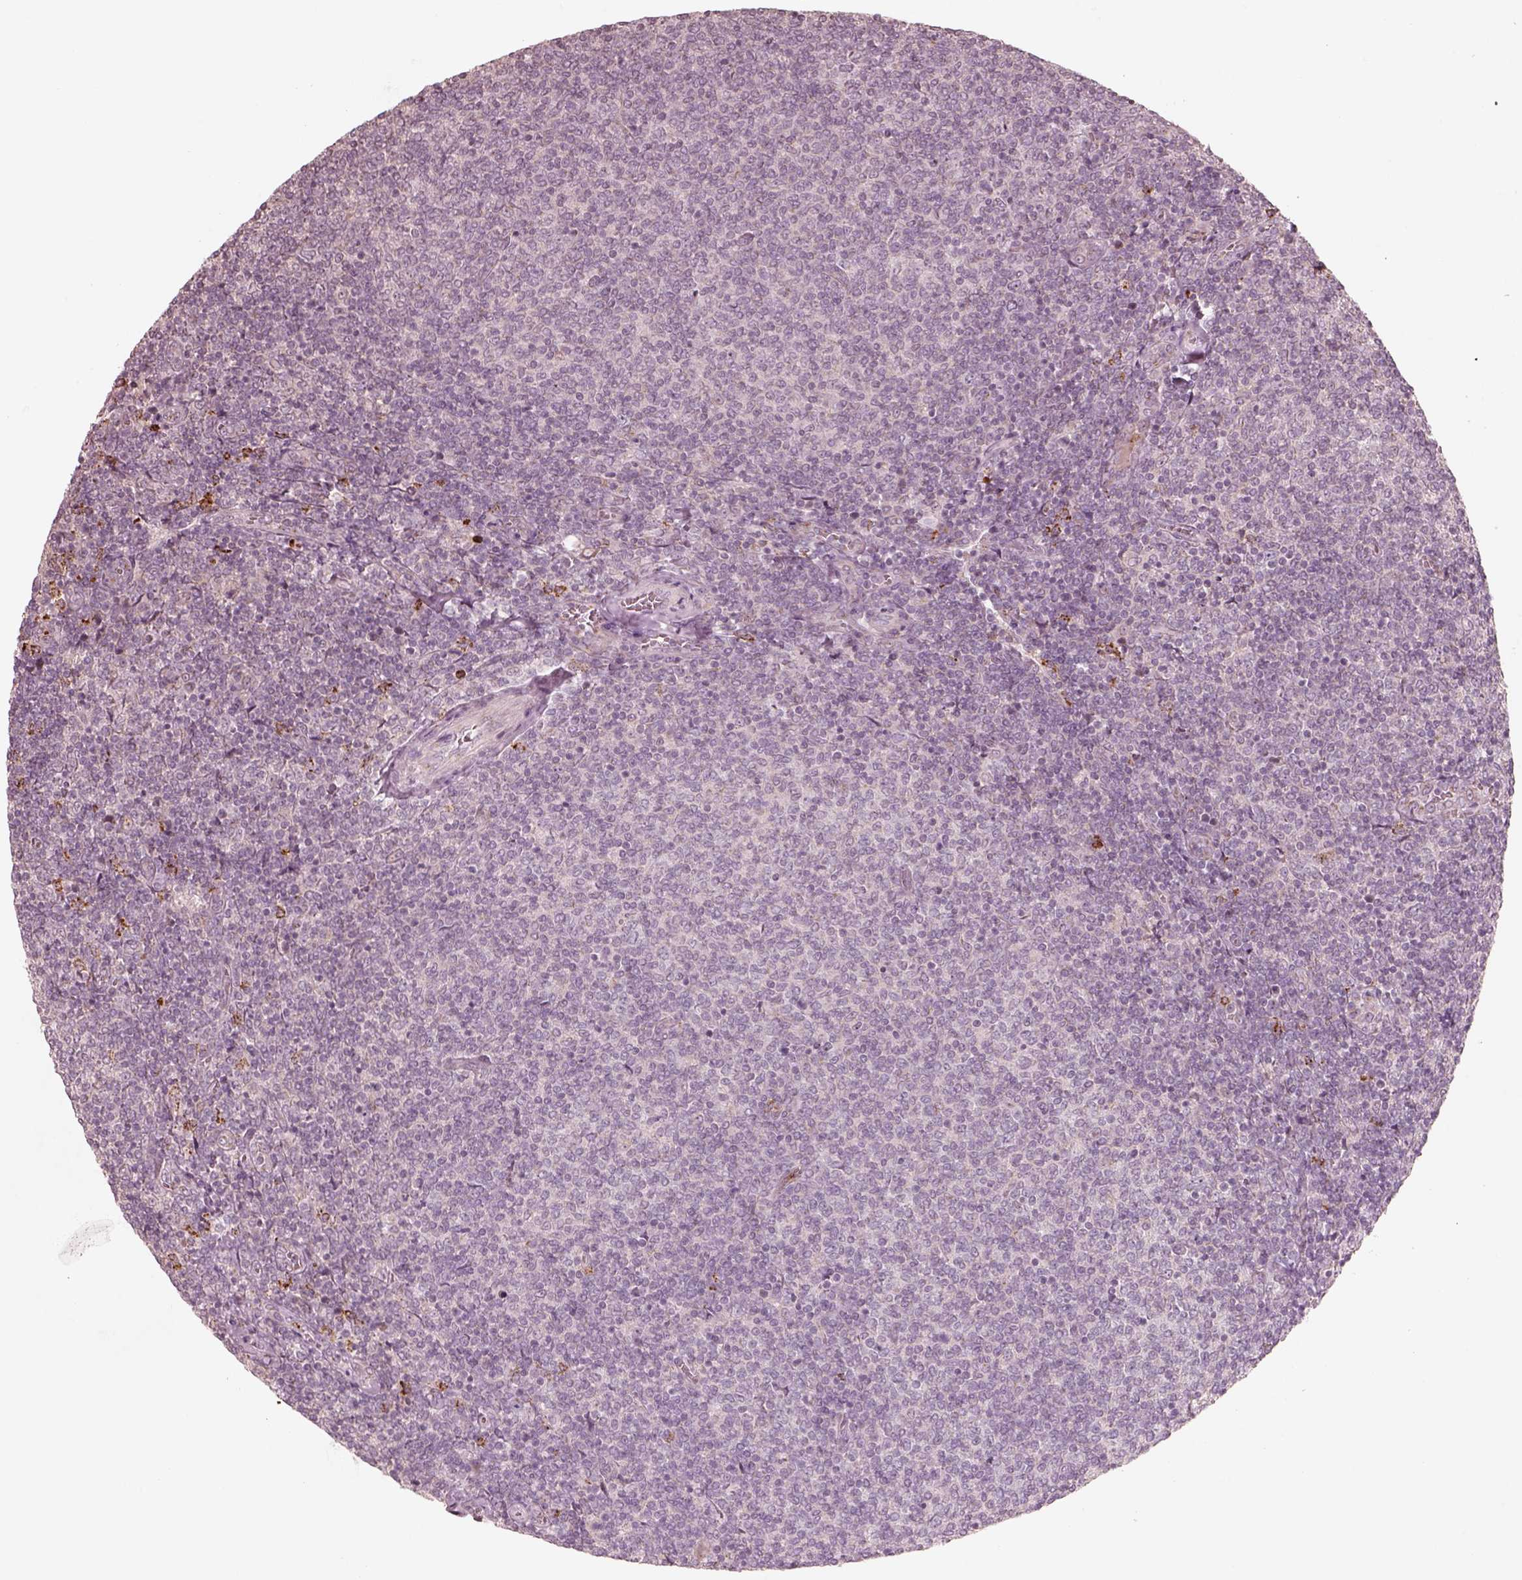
{"staining": {"intensity": "negative", "quantity": "none", "location": "none"}, "tissue": "lymphoma", "cell_type": "Tumor cells", "image_type": "cancer", "snomed": [{"axis": "morphology", "description": "Malignant lymphoma, non-Hodgkin's type, Low grade"}, {"axis": "topography", "description": "Lymph node"}], "caption": "Histopathology image shows no protein staining in tumor cells of lymphoma tissue. Brightfield microscopy of immunohistochemistry stained with DAB (brown) and hematoxylin (blue), captured at high magnification.", "gene": "ABCA7", "patient": {"sex": "male", "age": 52}}